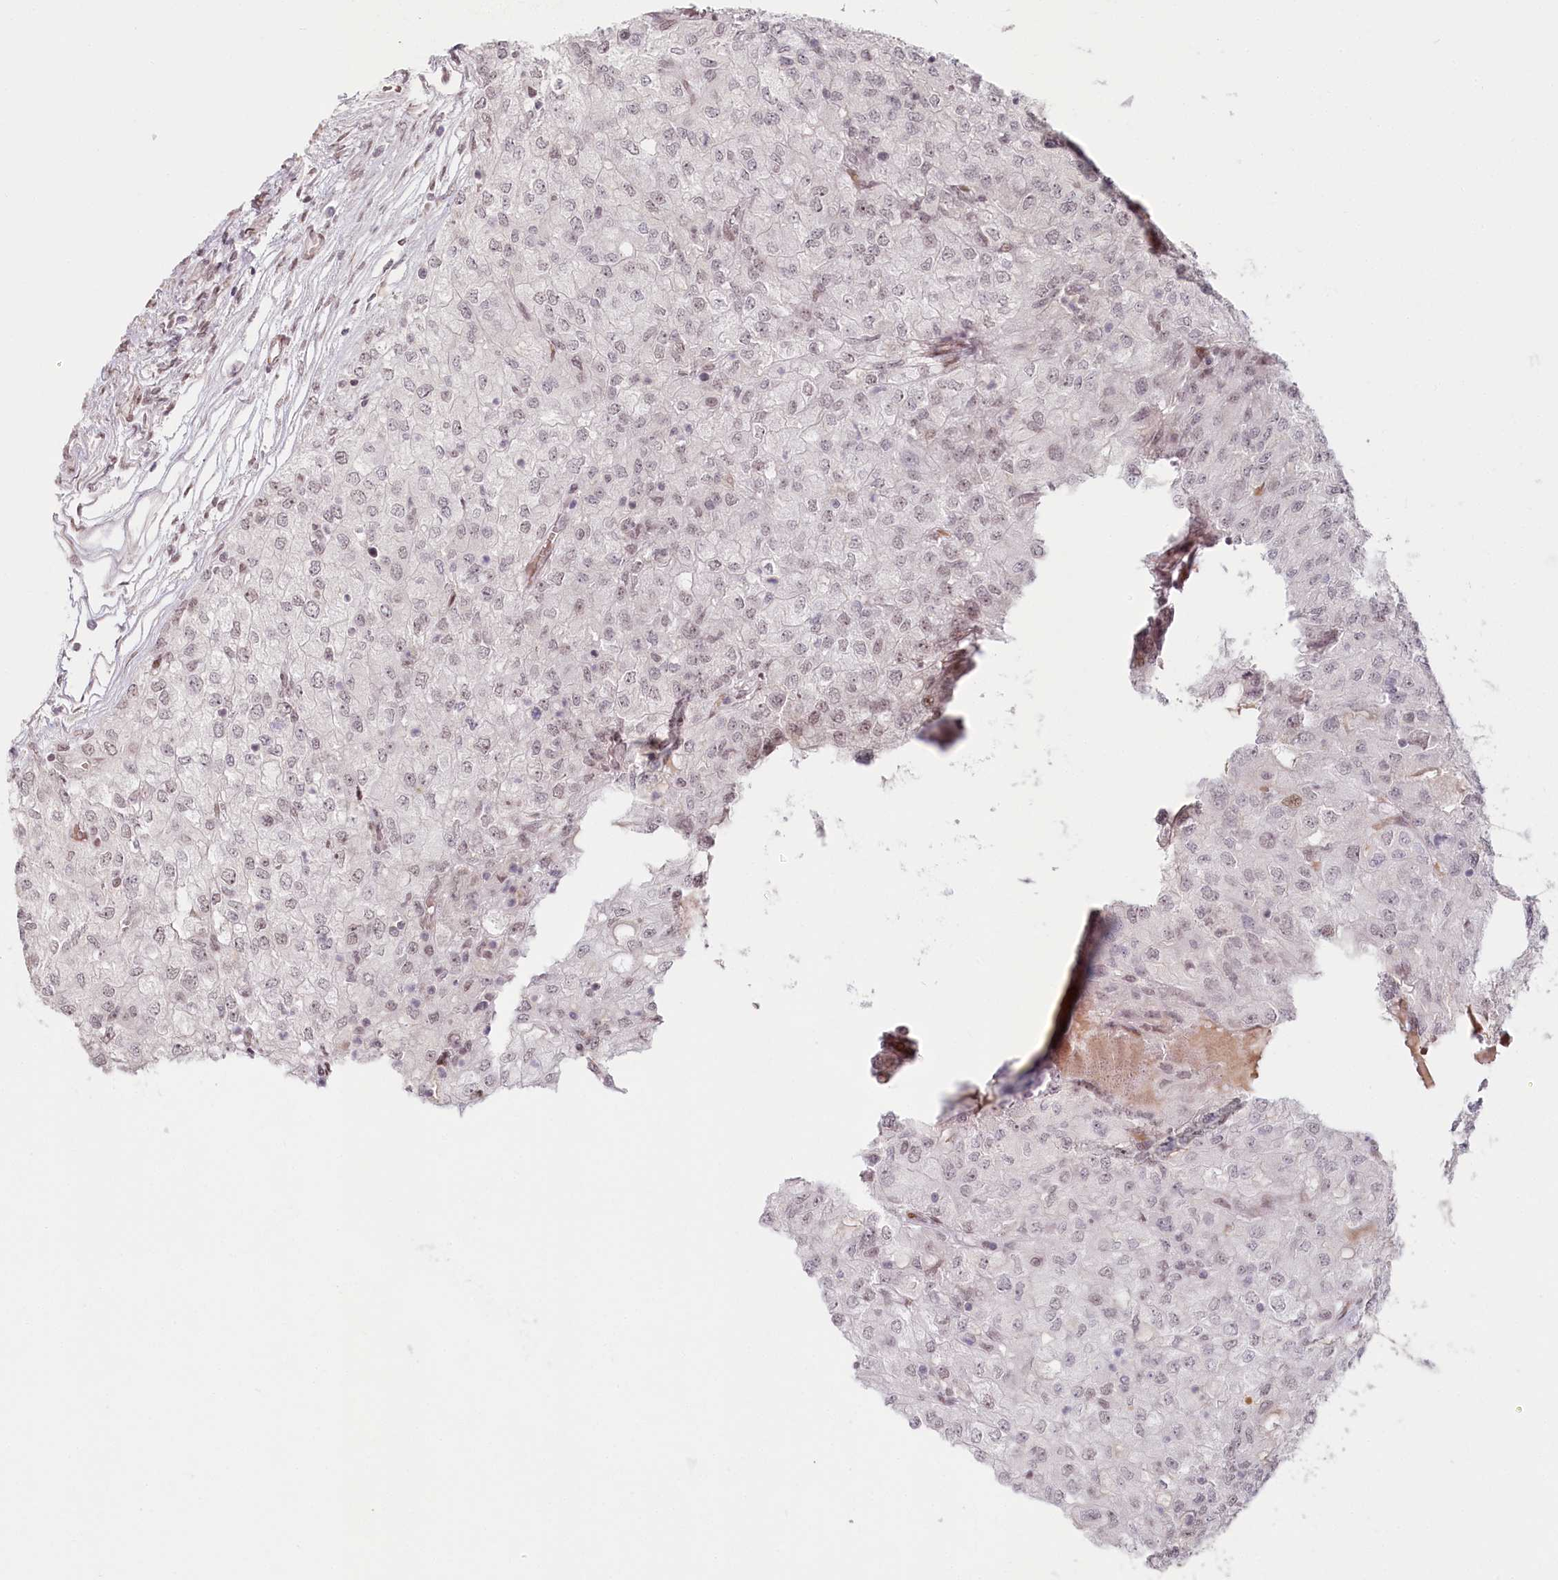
{"staining": {"intensity": "negative", "quantity": "none", "location": "none"}, "tissue": "renal cancer", "cell_type": "Tumor cells", "image_type": "cancer", "snomed": [{"axis": "morphology", "description": "Adenocarcinoma, NOS"}, {"axis": "topography", "description": "Kidney"}], "caption": "Human renal cancer (adenocarcinoma) stained for a protein using immunohistochemistry displays no expression in tumor cells.", "gene": "FAM204A", "patient": {"sex": "female", "age": 54}}